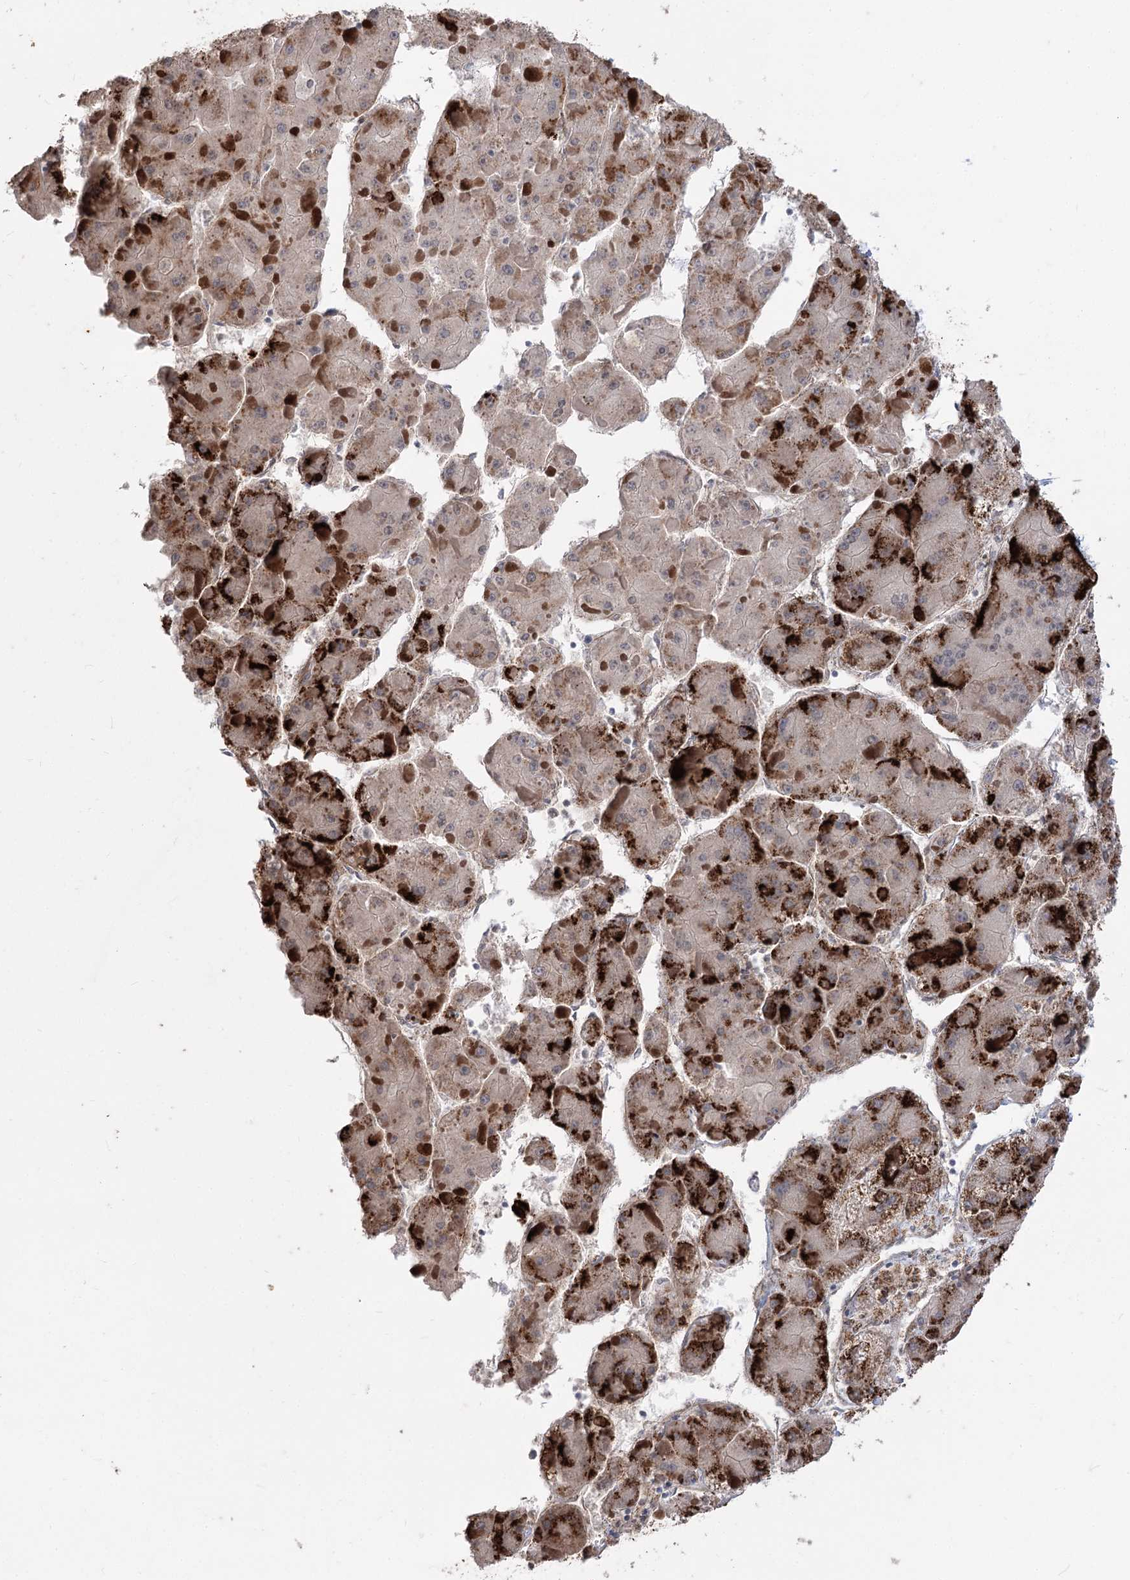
{"staining": {"intensity": "strong", "quantity": "25%-75%", "location": "cytoplasmic/membranous"}, "tissue": "liver cancer", "cell_type": "Tumor cells", "image_type": "cancer", "snomed": [{"axis": "morphology", "description": "Carcinoma, Hepatocellular, NOS"}, {"axis": "topography", "description": "Liver"}], "caption": "An IHC histopathology image of tumor tissue is shown. Protein staining in brown highlights strong cytoplasmic/membranous positivity in liver cancer (hepatocellular carcinoma) within tumor cells.", "gene": "ZSCAN23", "patient": {"sex": "female", "age": 73}}